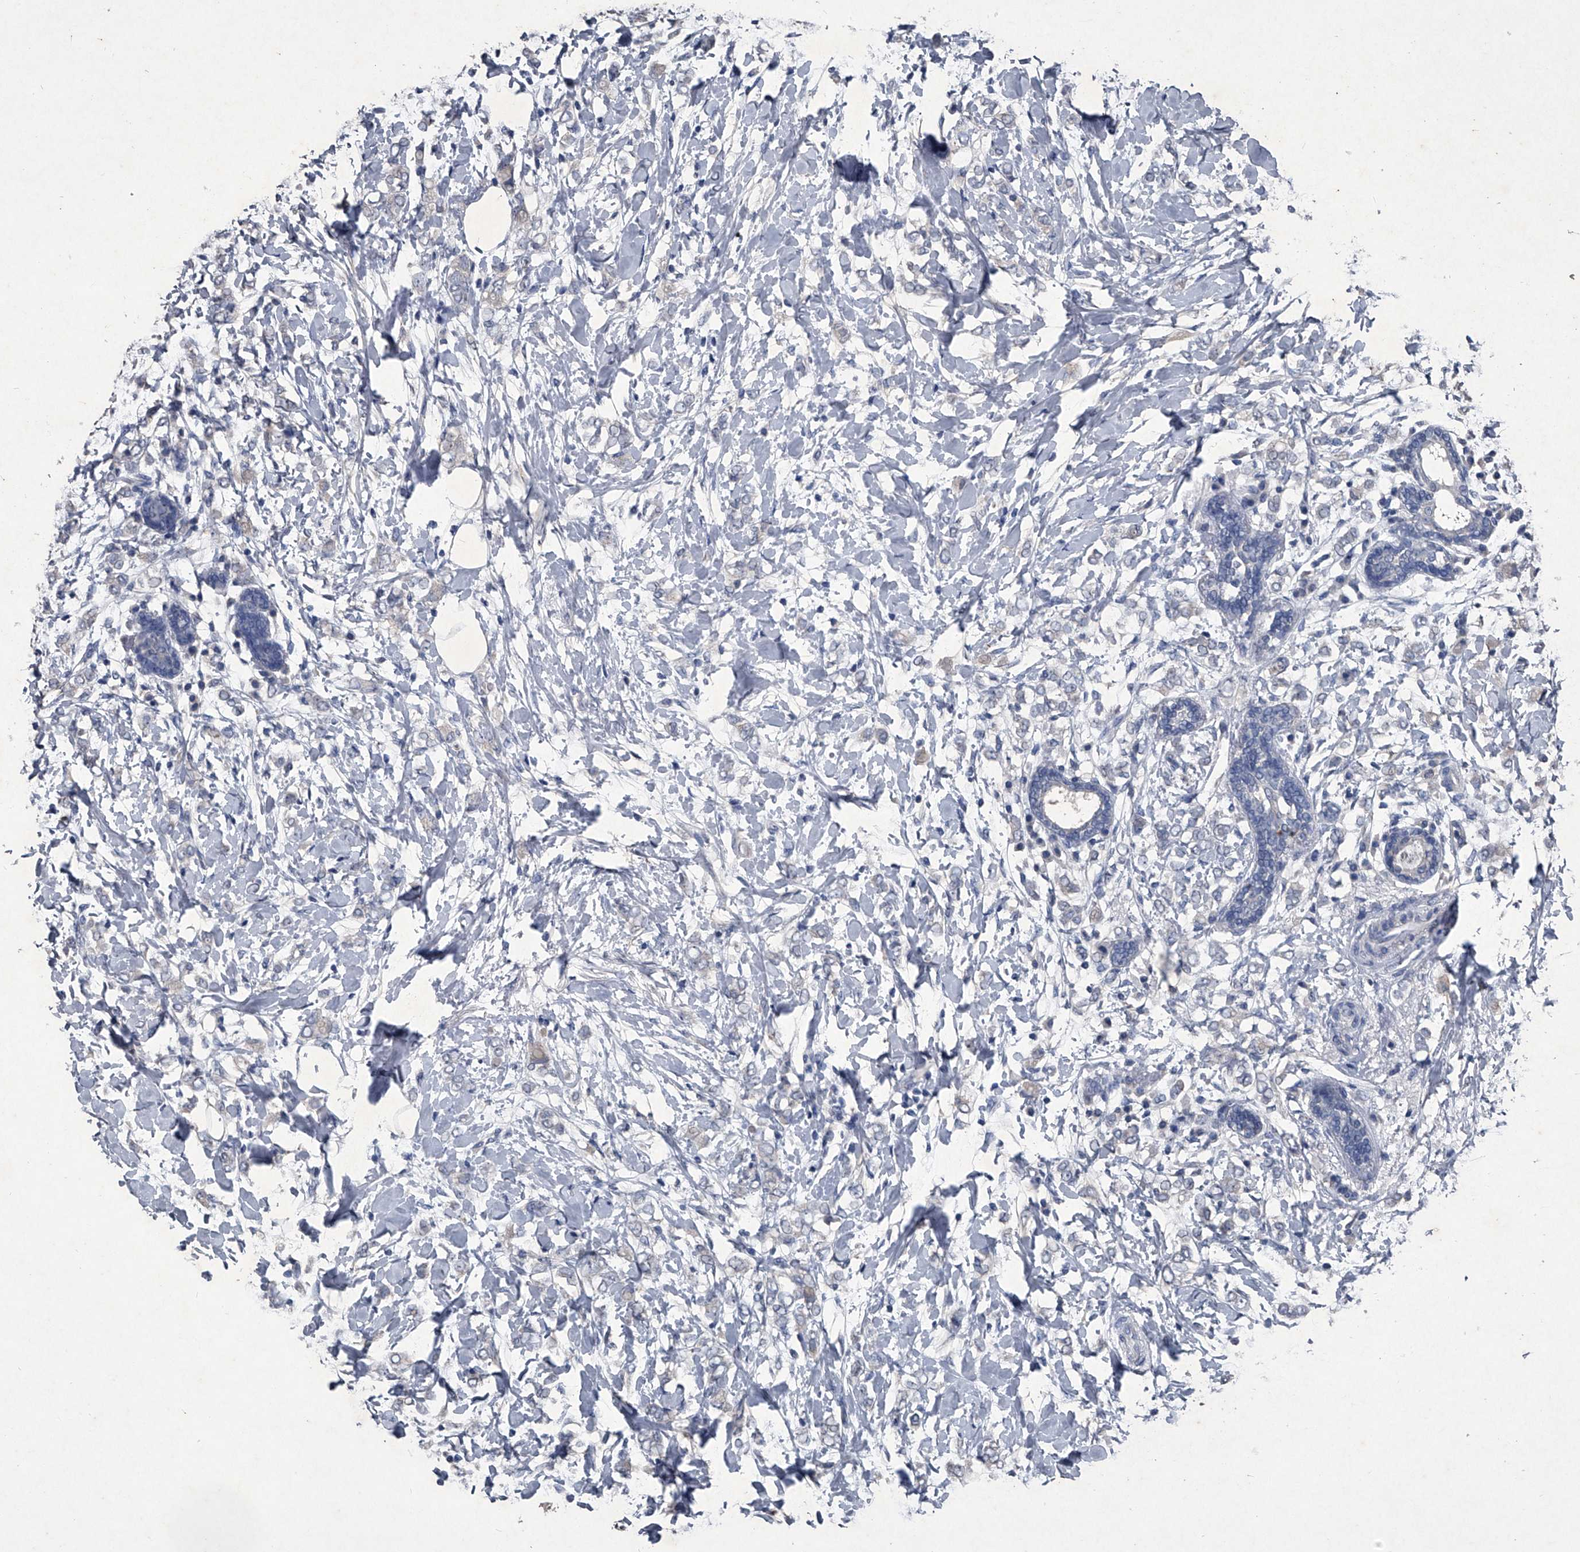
{"staining": {"intensity": "negative", "quantity": "none", "location": "none"}, "tissue": "breast cancer", "cell_type": "Tumor cells", "image_type": "cancer", "snomed": [{"axis": "morphology", "description": "Normal tissue, NOS"}, {"axis": "morphology", "description": "Lobular carcinoma"}, {"axis": "topography", "description": "Breast"}], "caption": "An image of human breast lobular carcinoma is negative for staining in tumor cells. (DAB (3,3'-diaminobenzidine) IHC with hematoxylin counter stain).", "gene": "MAPKAP1", "patient": {"sex": "female", "age": 47}}